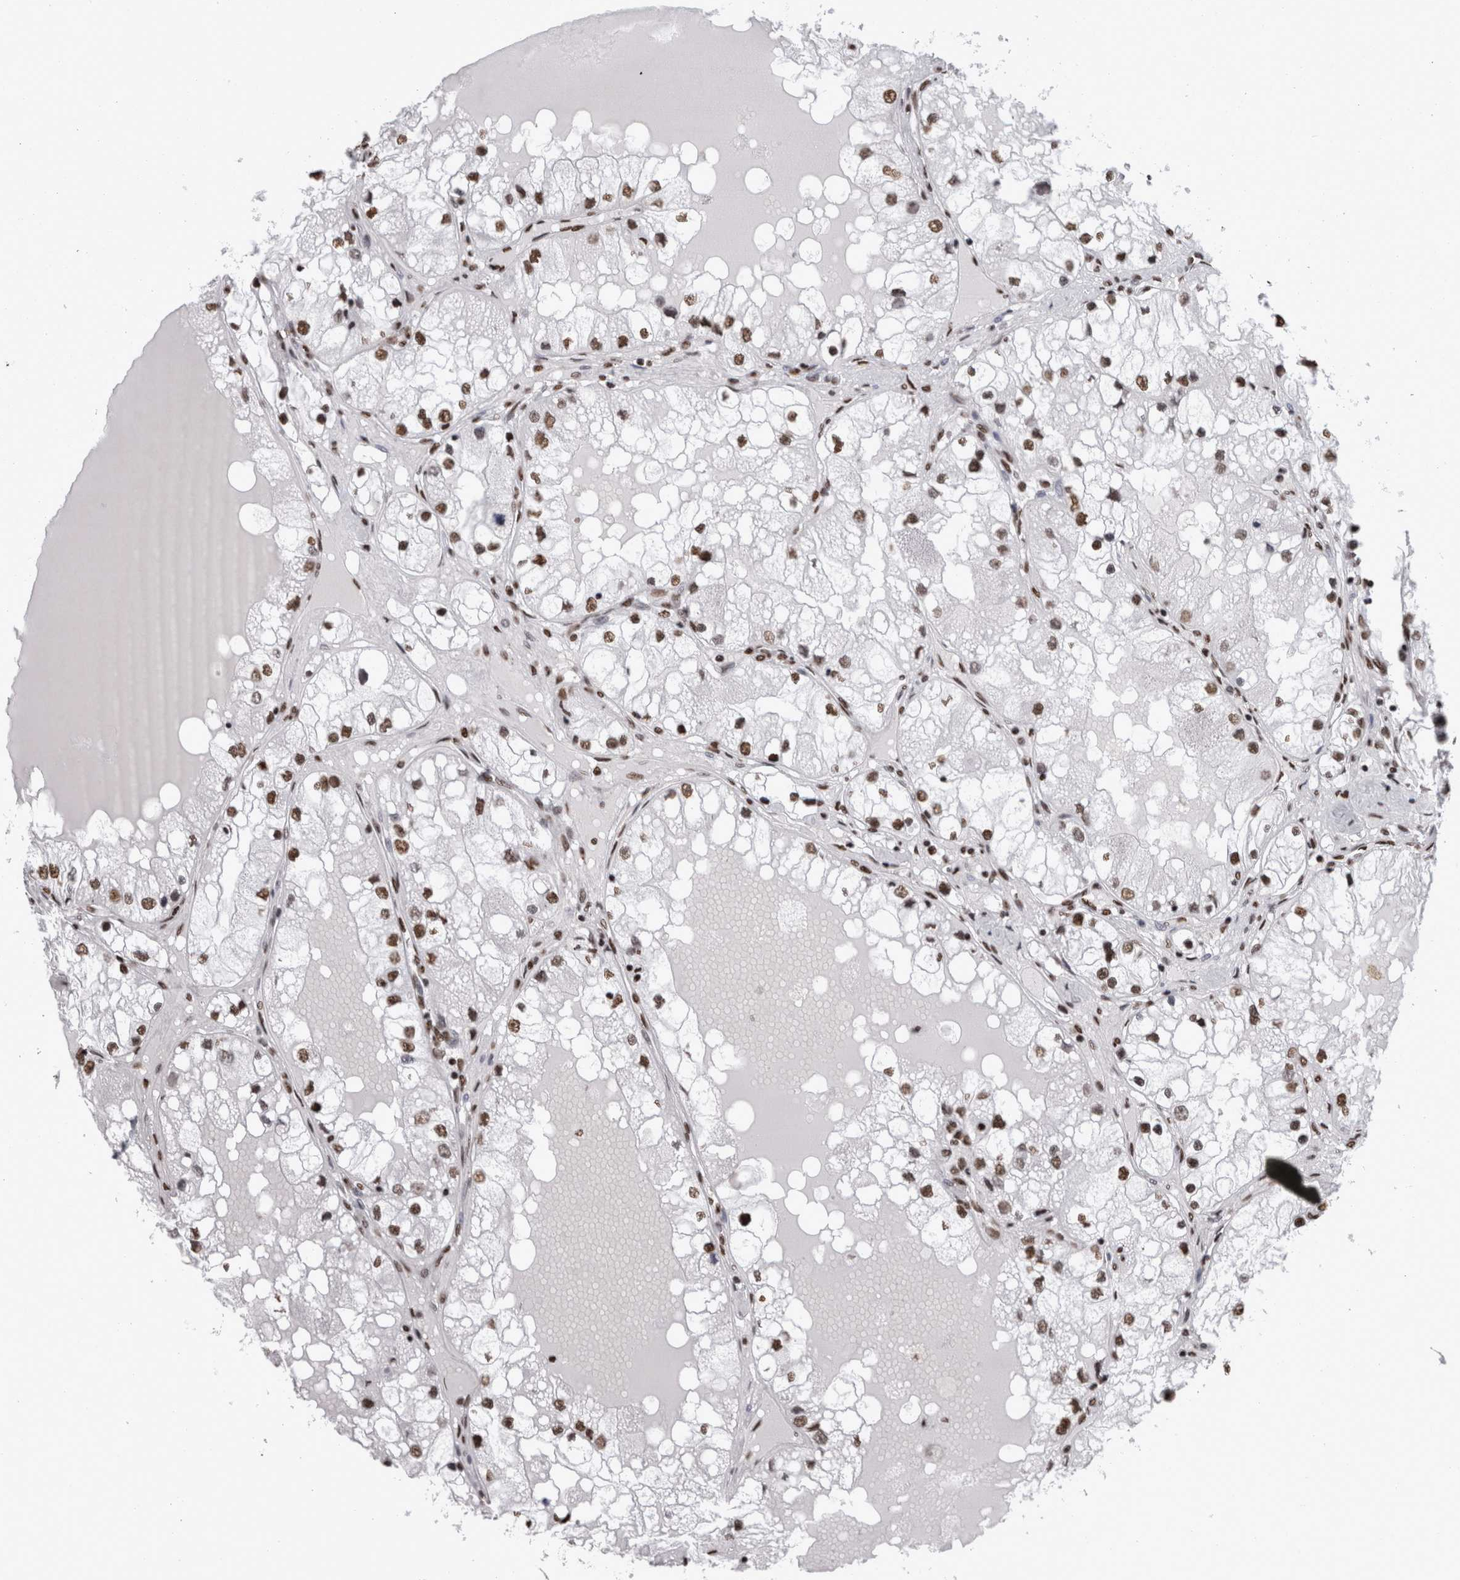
{"staining": {"intensity": "moderate", "quantity": ">75%", "location": "nuclear"}, "tissue": "renal cancer", "cell_type": "Tumor cells", "image_type": "cancer", "snomed": [{"axis": "morphology", "description": "Adenocarcinoma, NOS"}, {"axis": "topography", "description": "Kidney"}], "caption": "Renal cancer (adenocarcinoma) was stained to show a protein in brown. There is medium levels of moderate nuclear positivity in about >75% of tumor cells. (DAB IHC, brown staining for protein, blue staining for nuclei).", "gene": "HNRNPM", "patient": {"sex": "male", "age": 68}}